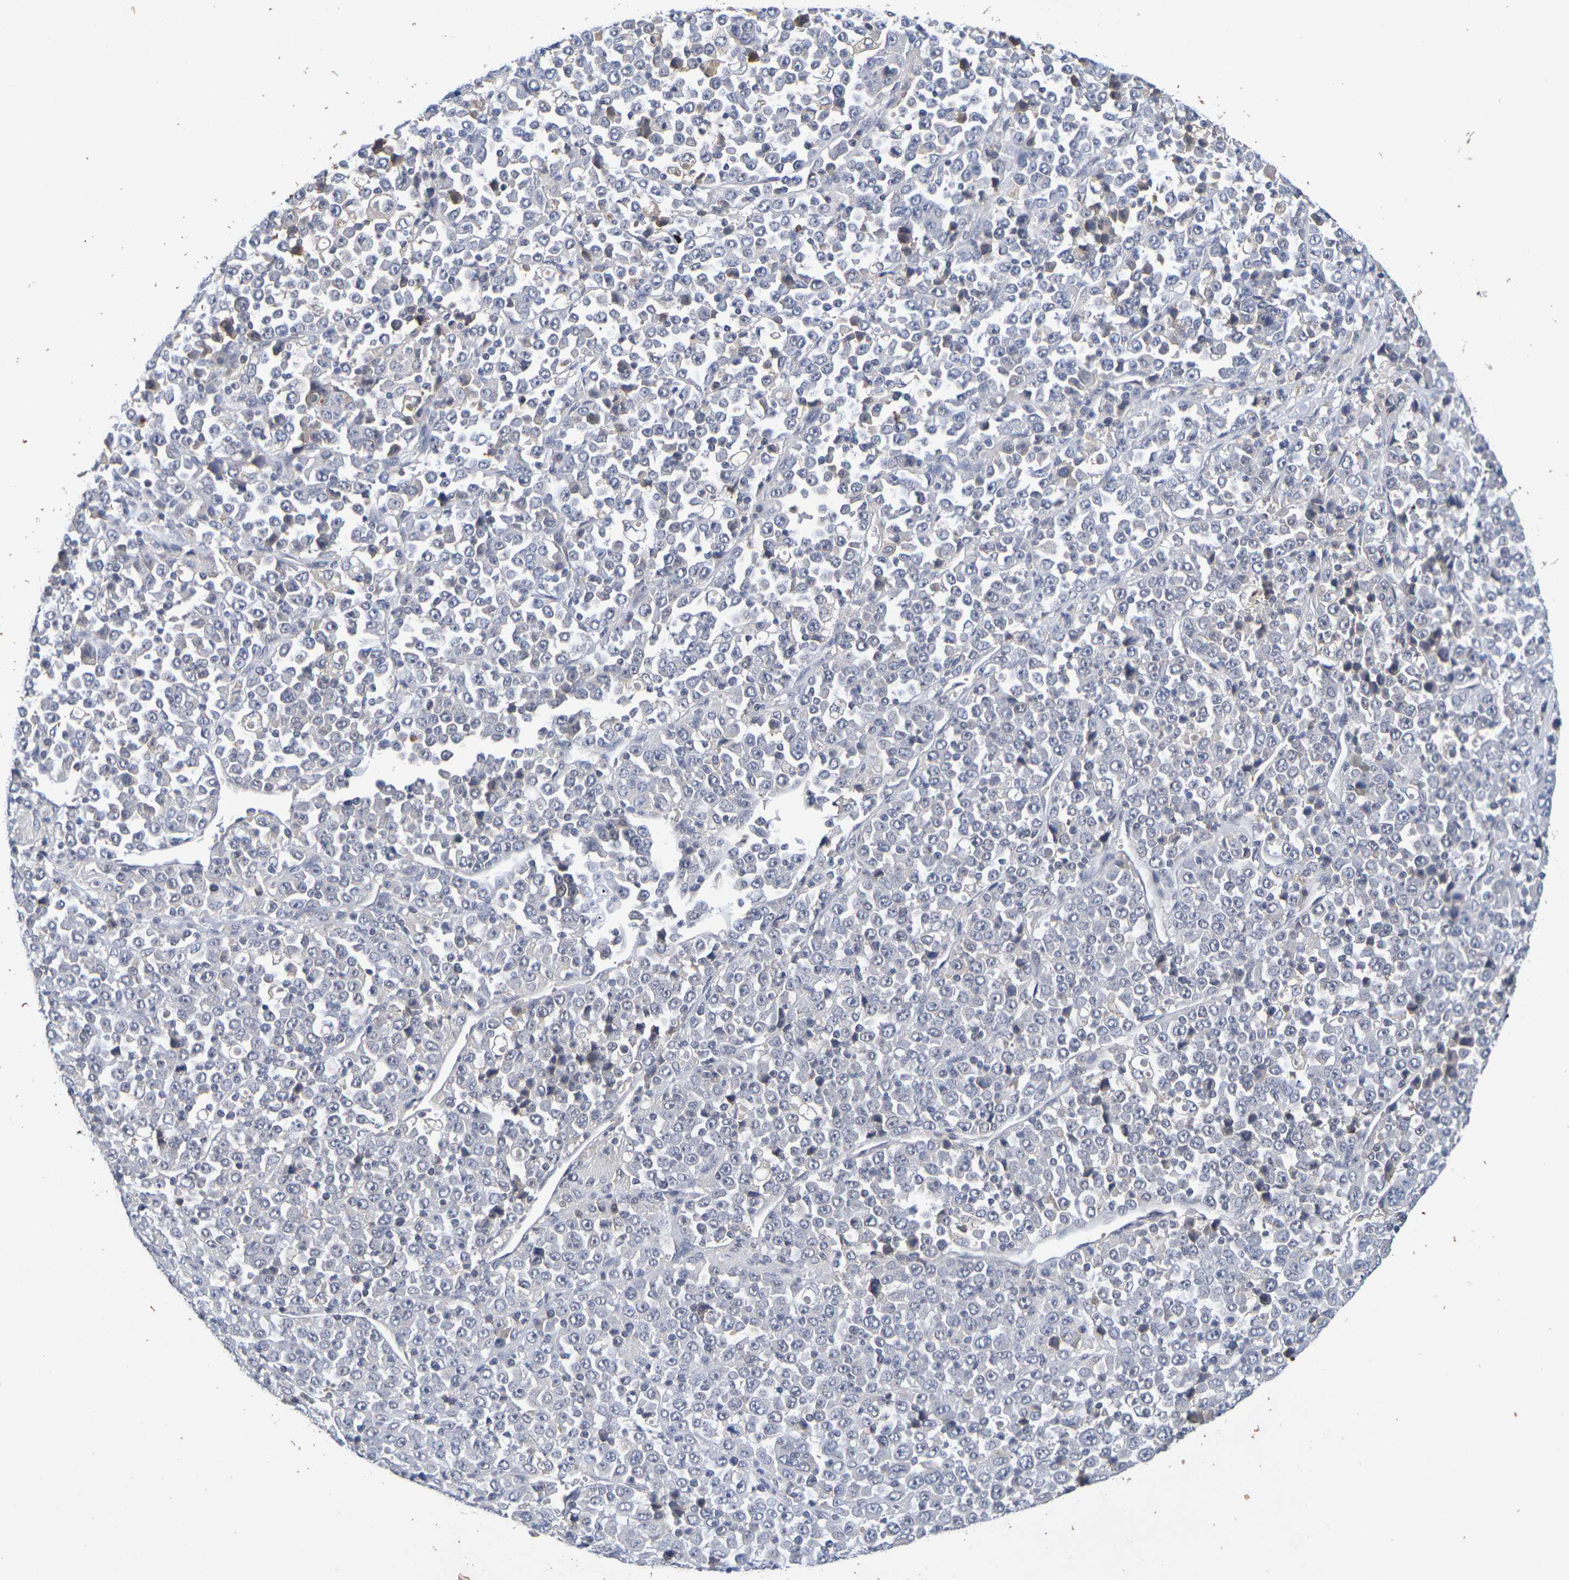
{"staining": {"intensity": "negative", "quantity": "none", "location": "none"}, "tissue": "stomach cancer", "cell_type": "Tumor cells", "image_type": "cancer", "snomed": [{"axis": "morphology", "description": "Normal tissue, NOS"}, {"axis": "morphology", "description": "Adenocarcinoma, NOS"}, {"axis": "topography", "description": "Stomach, upper"}, {"axis": "topography", "description": "Stomach"}], "caption": "Histopathology image shows no significant protein expression in tumor cells of stomach cancer.", "gene": "TERF2", "patient": {"sex": "male", "age": 59}}